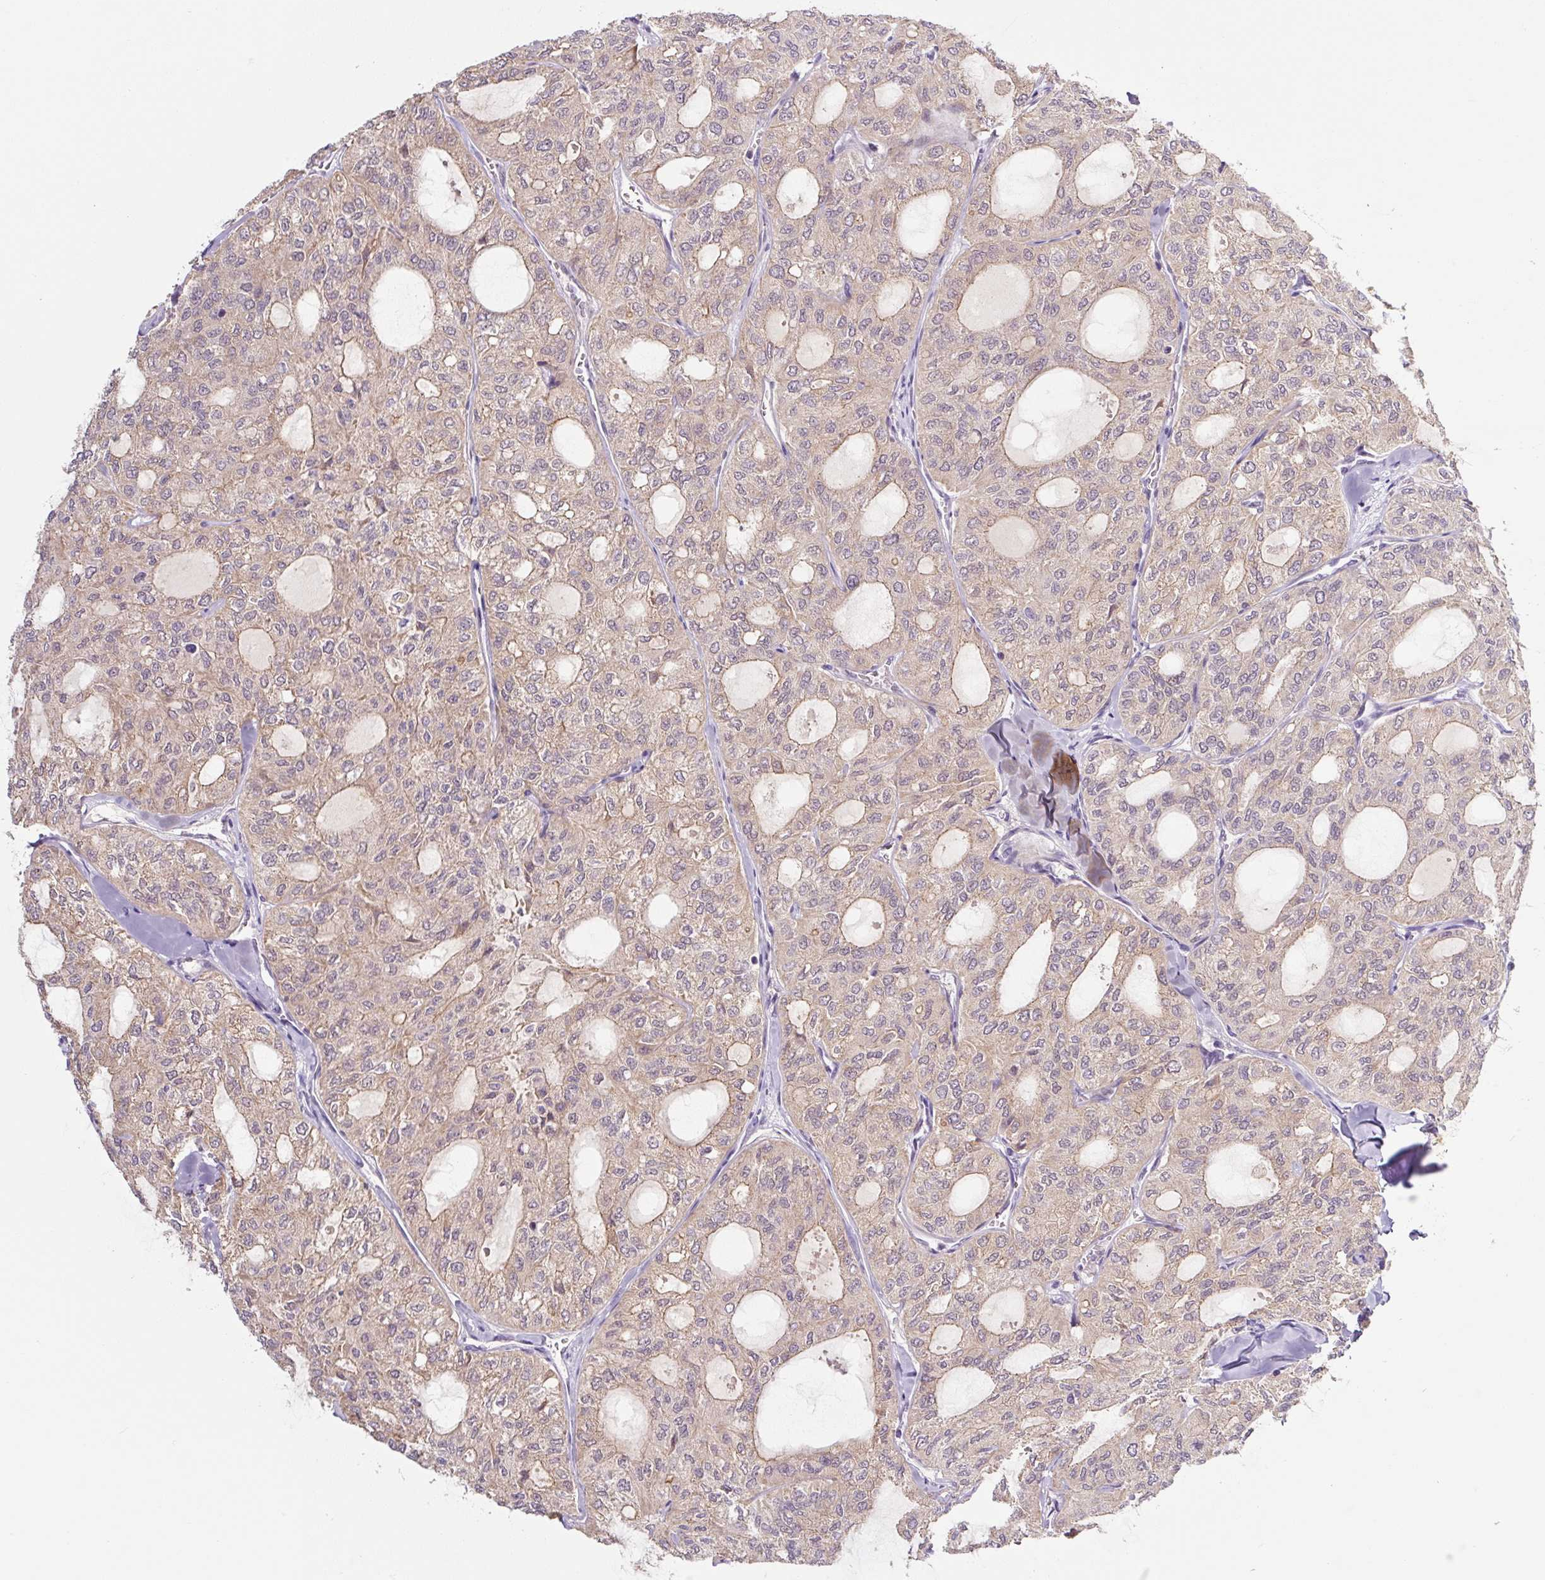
{"staining": {"intensity": "weak", "quantity": ">75%", "location": "cytoplasmic/membranous"}, "tissue": "thyroid cancer", "cell_type": "Tumor cells", "image_type": "cancer", "snomed": [{"axis": "morphology", "description": "Follicular adenoma carcinoma, NOS"}, {"axis": "topography", "description": "Thyroid gland"}], "caption": "IHC histopathology image of neoplastic tissue: human follicular adenoma carcinoma (thyroid) stained using IHC displays low levels of weak protein expression localized specifically in the cytoplasmic/membranous of tumor cells, appearing as a cytoplasmic/membranous brown color.", "gene": "PRKAA2", "patient": {"sex": "male", "age": 75}}